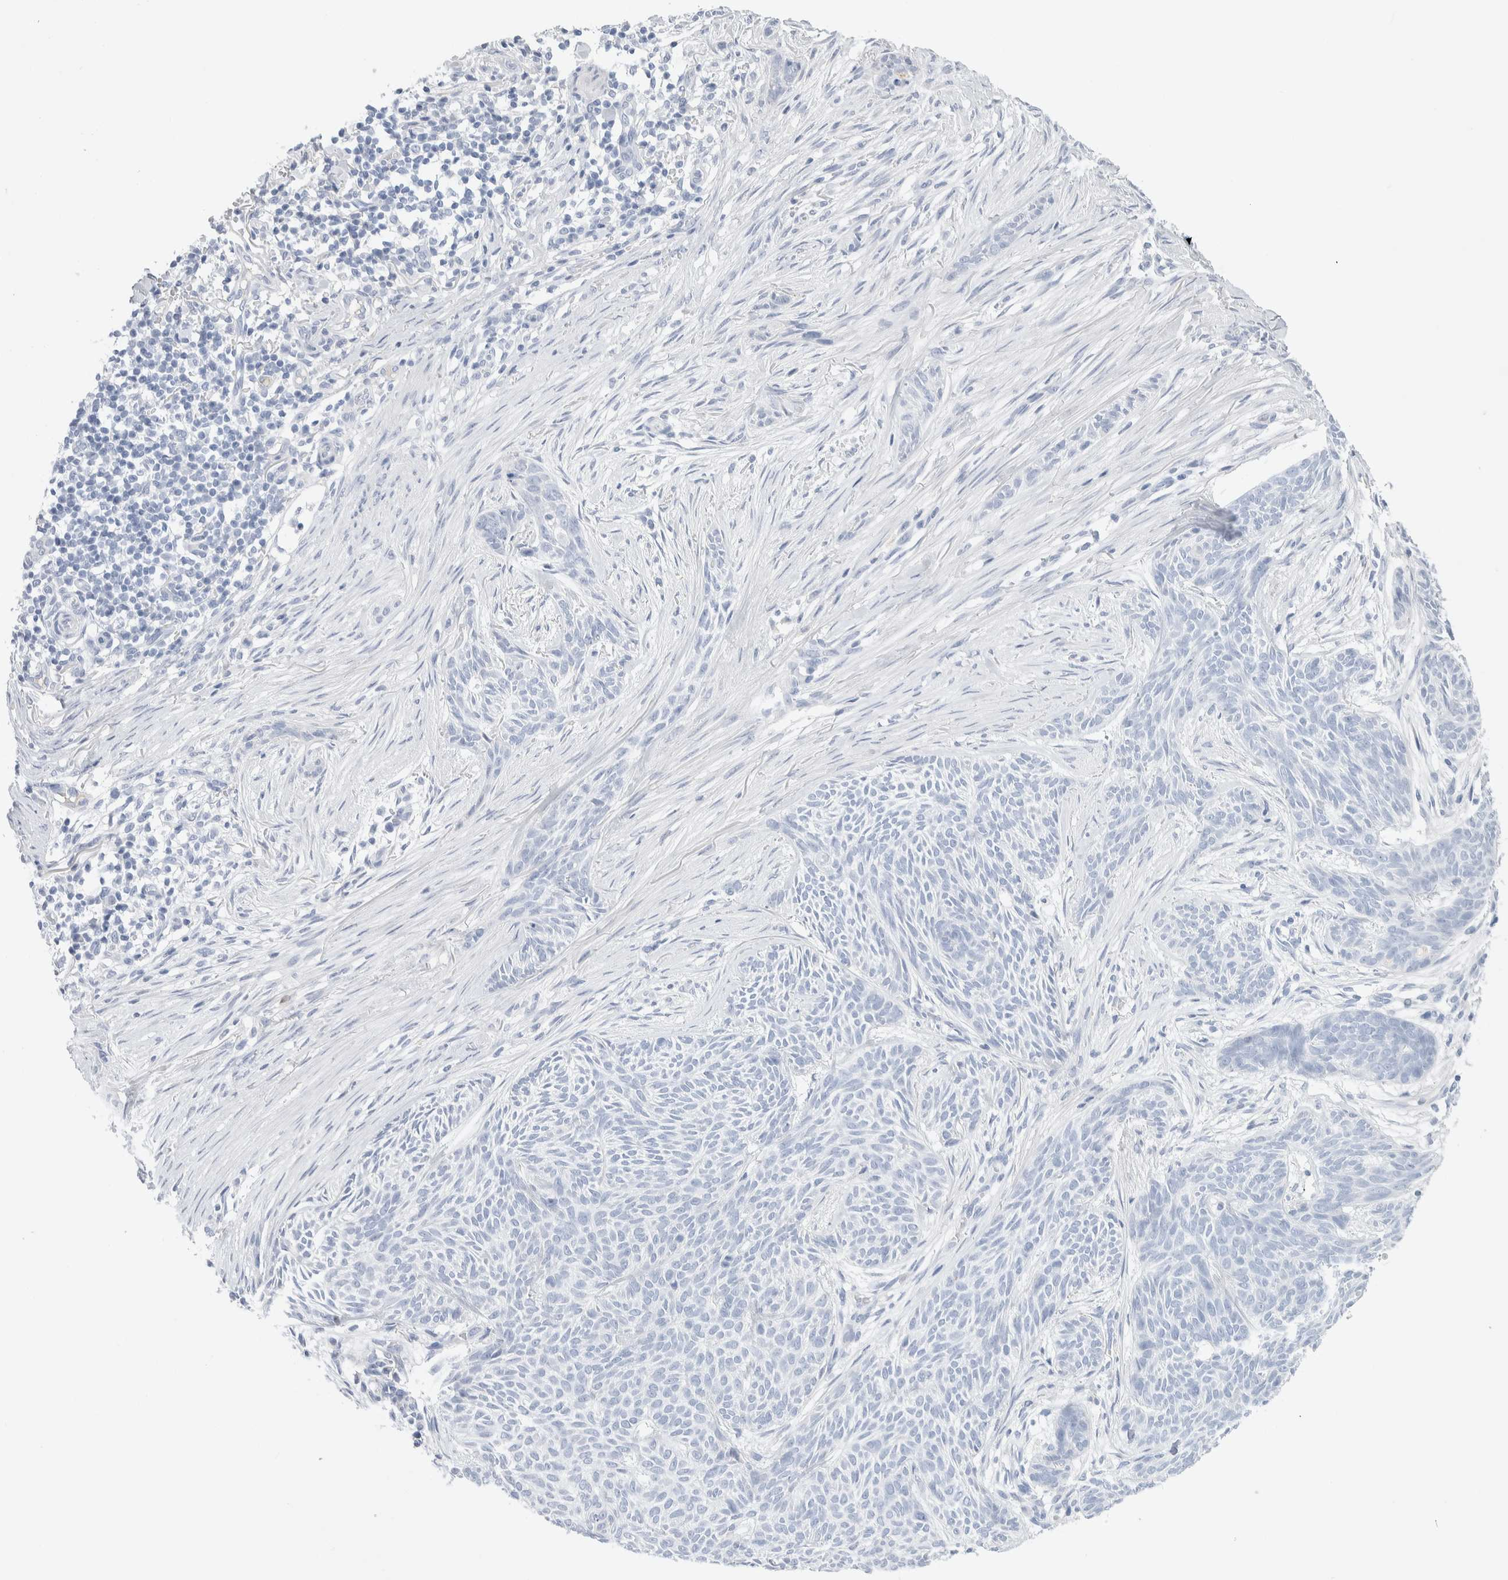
{"staining": {"intensity": "negative", "quantity": "none", "location": "none"}, "tissue": "skin cancer", "cell_type": "Tumor cells", "image_type": "cancer", "snomed": [{"axis": "morphology", "description": "Basal cell carcinoma"}, {"axis": "topography", "description": "Skin"}], "caption": "Tumor cells show no significant staining in skin cancer.", "gene": "GDA", "patient": {"sex": "female", "age": 59}}